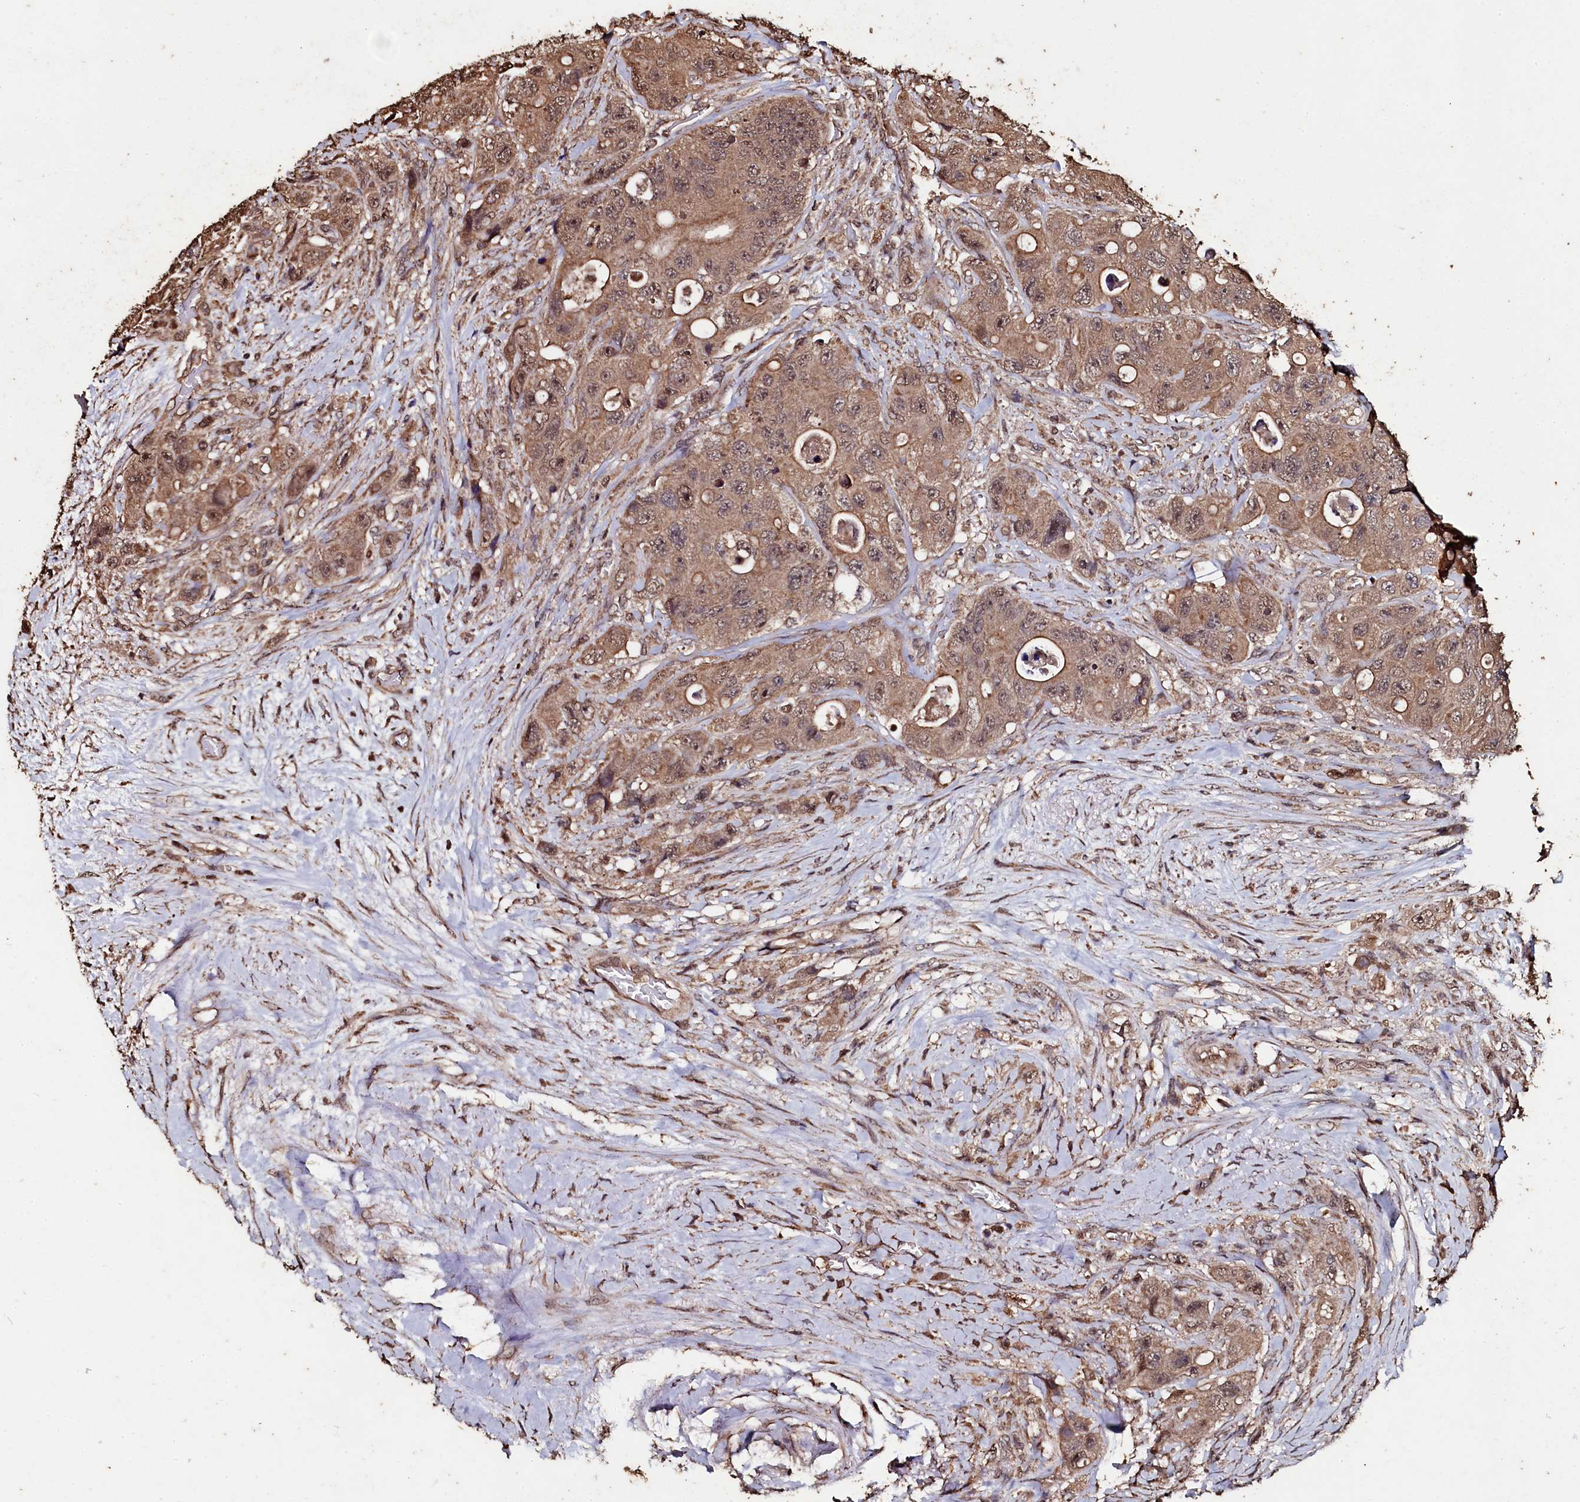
{"staining": {"intensity": "moderate", "quantity": ">75%", "location": "cytoplasmic/membranous,nuclear"}, "tissue": "colorectal cancer", "cell_type": "Tumor cells", "image_type": "cancer", "snomed": [{"axis": "morphology", "description": "Adenocarcinoma, NOS"}, {"axis": "topography", "description": "Colon"}], "caption": "Human colorectal cancer (adenocarcinoma) stained with a brown dye shows moderate cytoplasmic/membranous and nuclear positive expression in approximately >75% of tumor cells.", "gene": "FAAP24", "patient": {"sex": "female", "age": 46}}